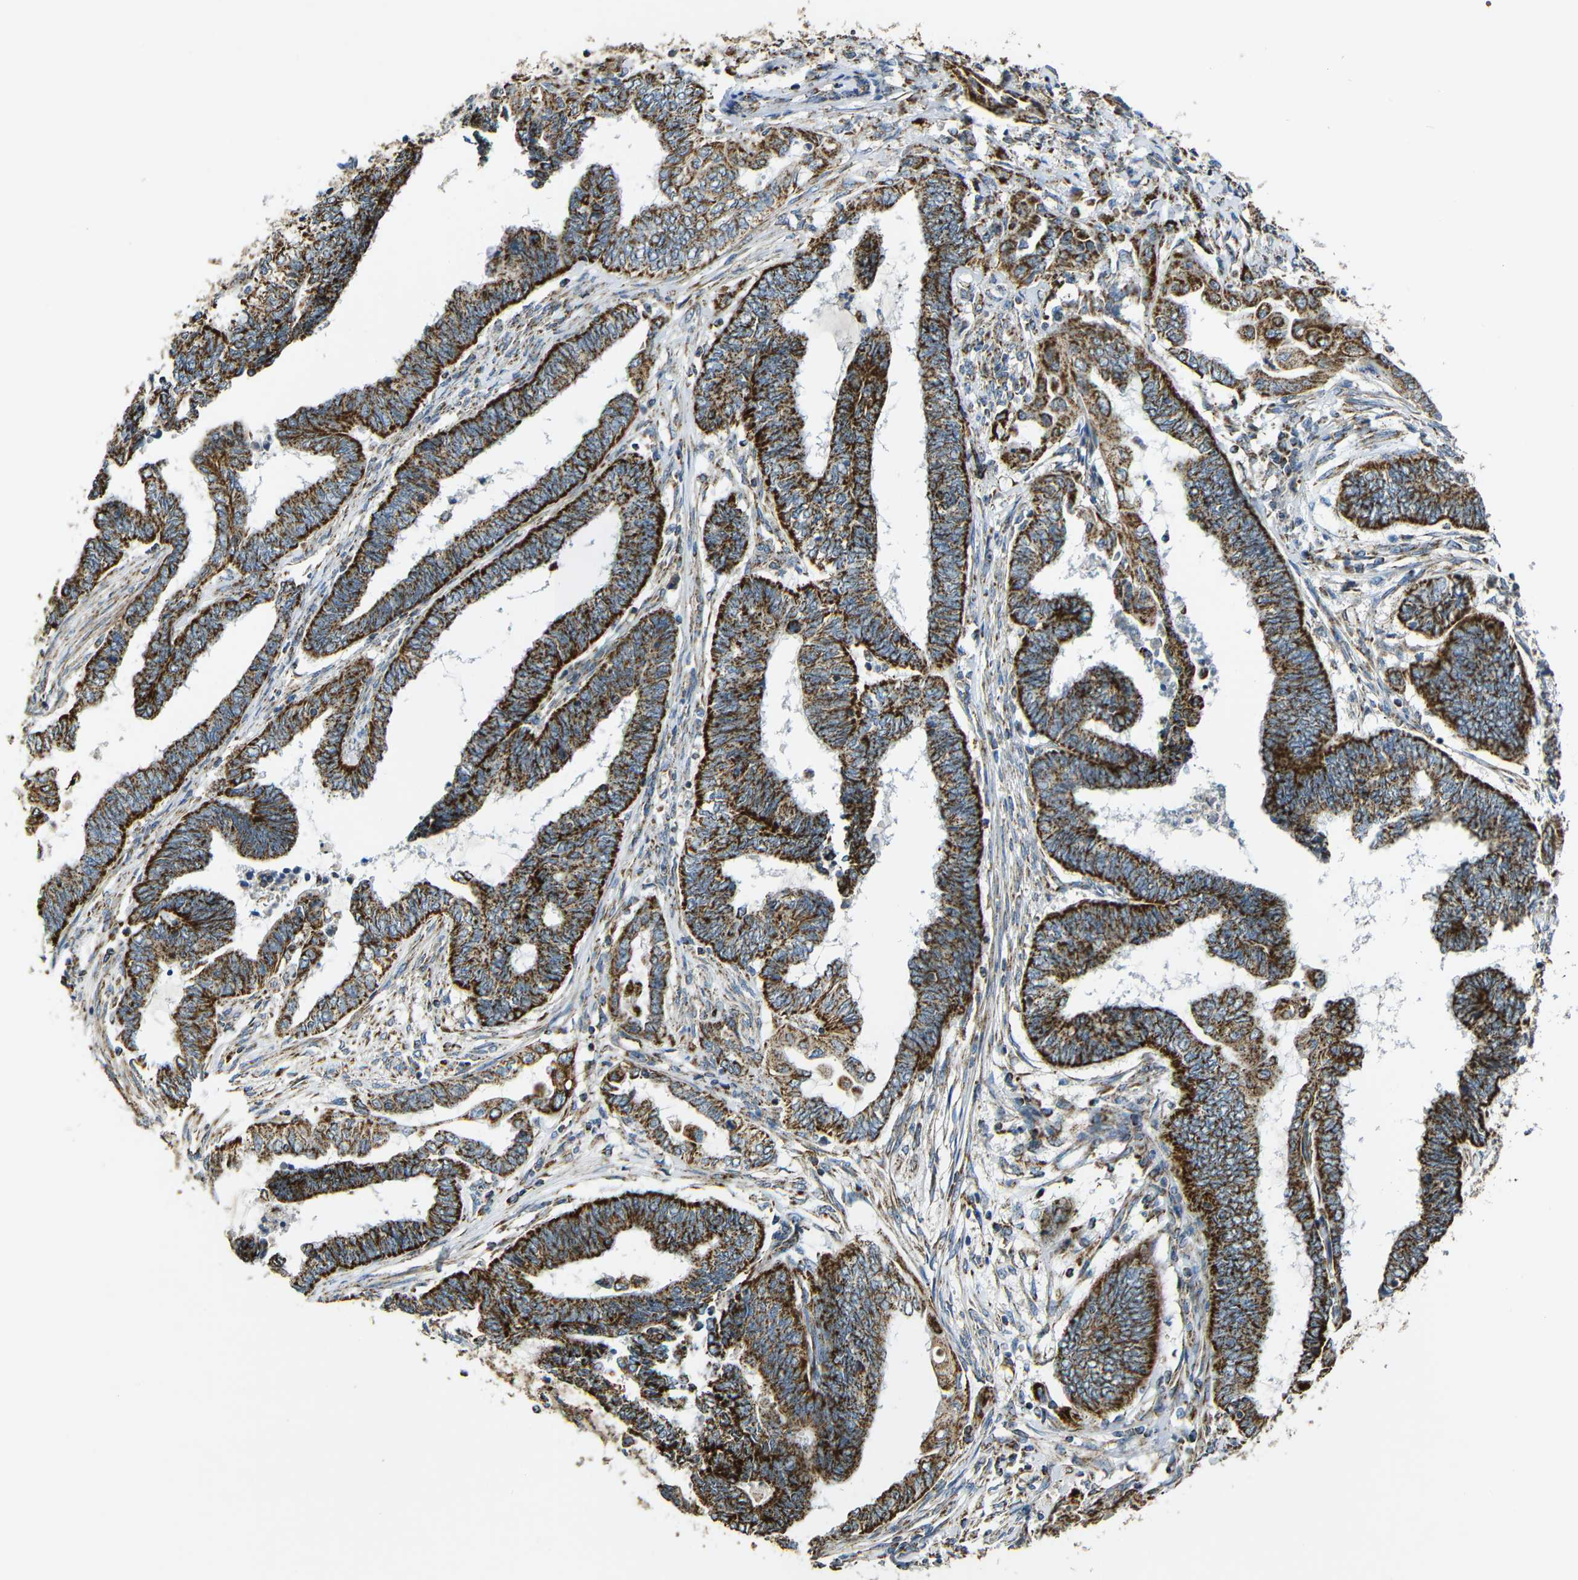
{"staining": {"intensity": "strong", "quantity": ">75%", "location": "cytoplasmic/membranous"}, "tissue": "endometrial cancer", "cell_type": "Tumor cells", "image_type": "cancer", "snomed": [{"axis": "morphology", "description": "Adenocarcinoma, NOS"}, {"axis": "topography", "description": "Uterus"}, {"axis": "topography", "description": "Endometrium"}], "caption": "Immunohistochemistry (IHC) staining of endometrial cancer (adenocarcinoma), which shows high levels of strong cytoplasmic/membranous positivity in about >75% of tumor cells indicating strong cytoplasmic/membranous protein positivity. The staining was performed using DAB (brown) for protein detection and nuclei were counterstained in hematoxylin (blue).", "gene": "NR3C2", "patient": {"sex": "female", "age": 70}}